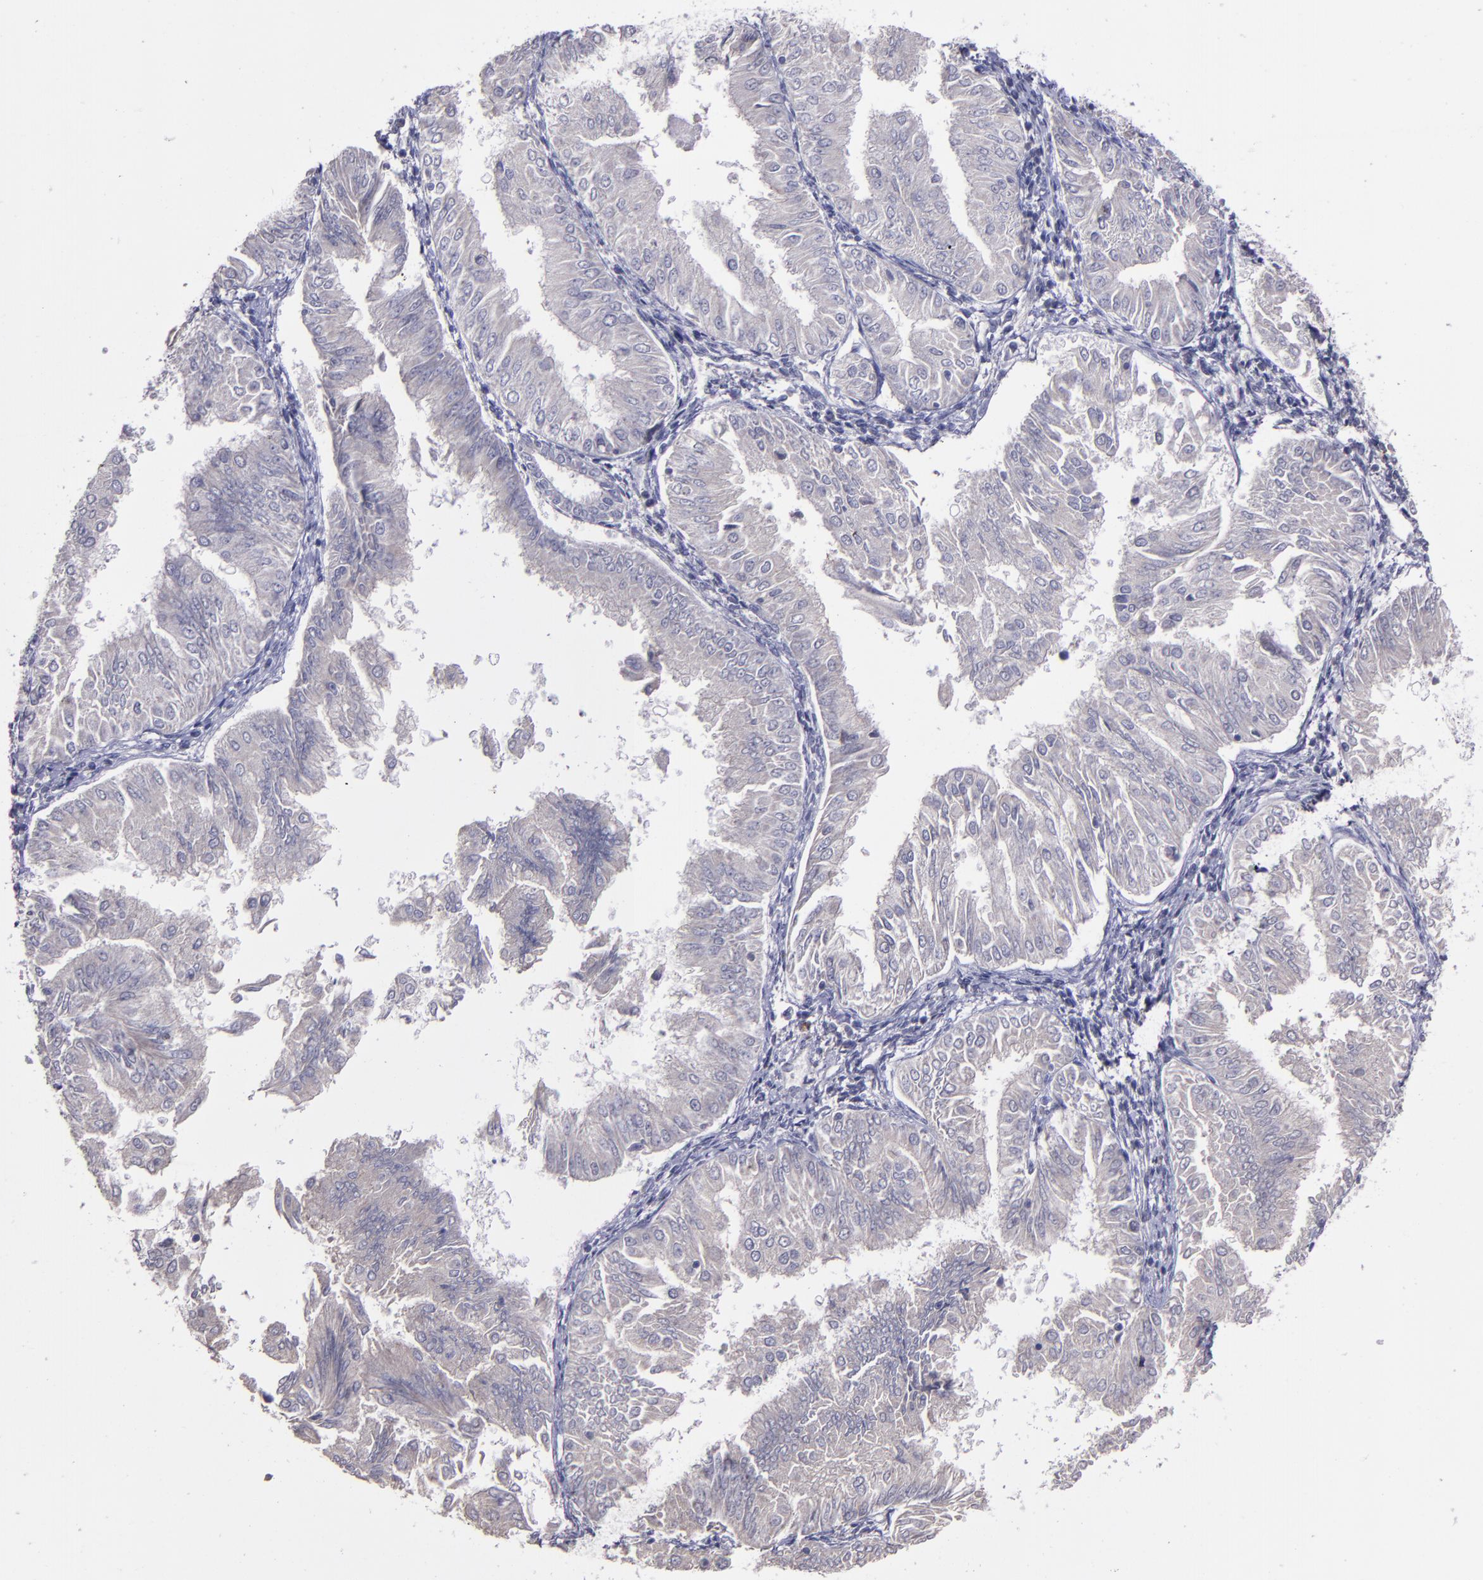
{"staining": {"intensity": "weak", "quantity": "<25%", "location": "cytoplasmic/membranous"}, "tissue": "endometrial cancer", "cell_type": "Tumor cells", "image_type": "cancer", "snomed": [{"axis": "morphology", "description": "Adenocarcinoma, NOS"}, {"axis": "topography", "description": "Endometrium"}], "caption": "An IHC micrograph of endometrial adenocarcinoma is shown. There is no staining in tumor cells of endometrial adenocarcinoma.", "gene": "MASP1", "patient": {"sex": "female", "age": 53}}